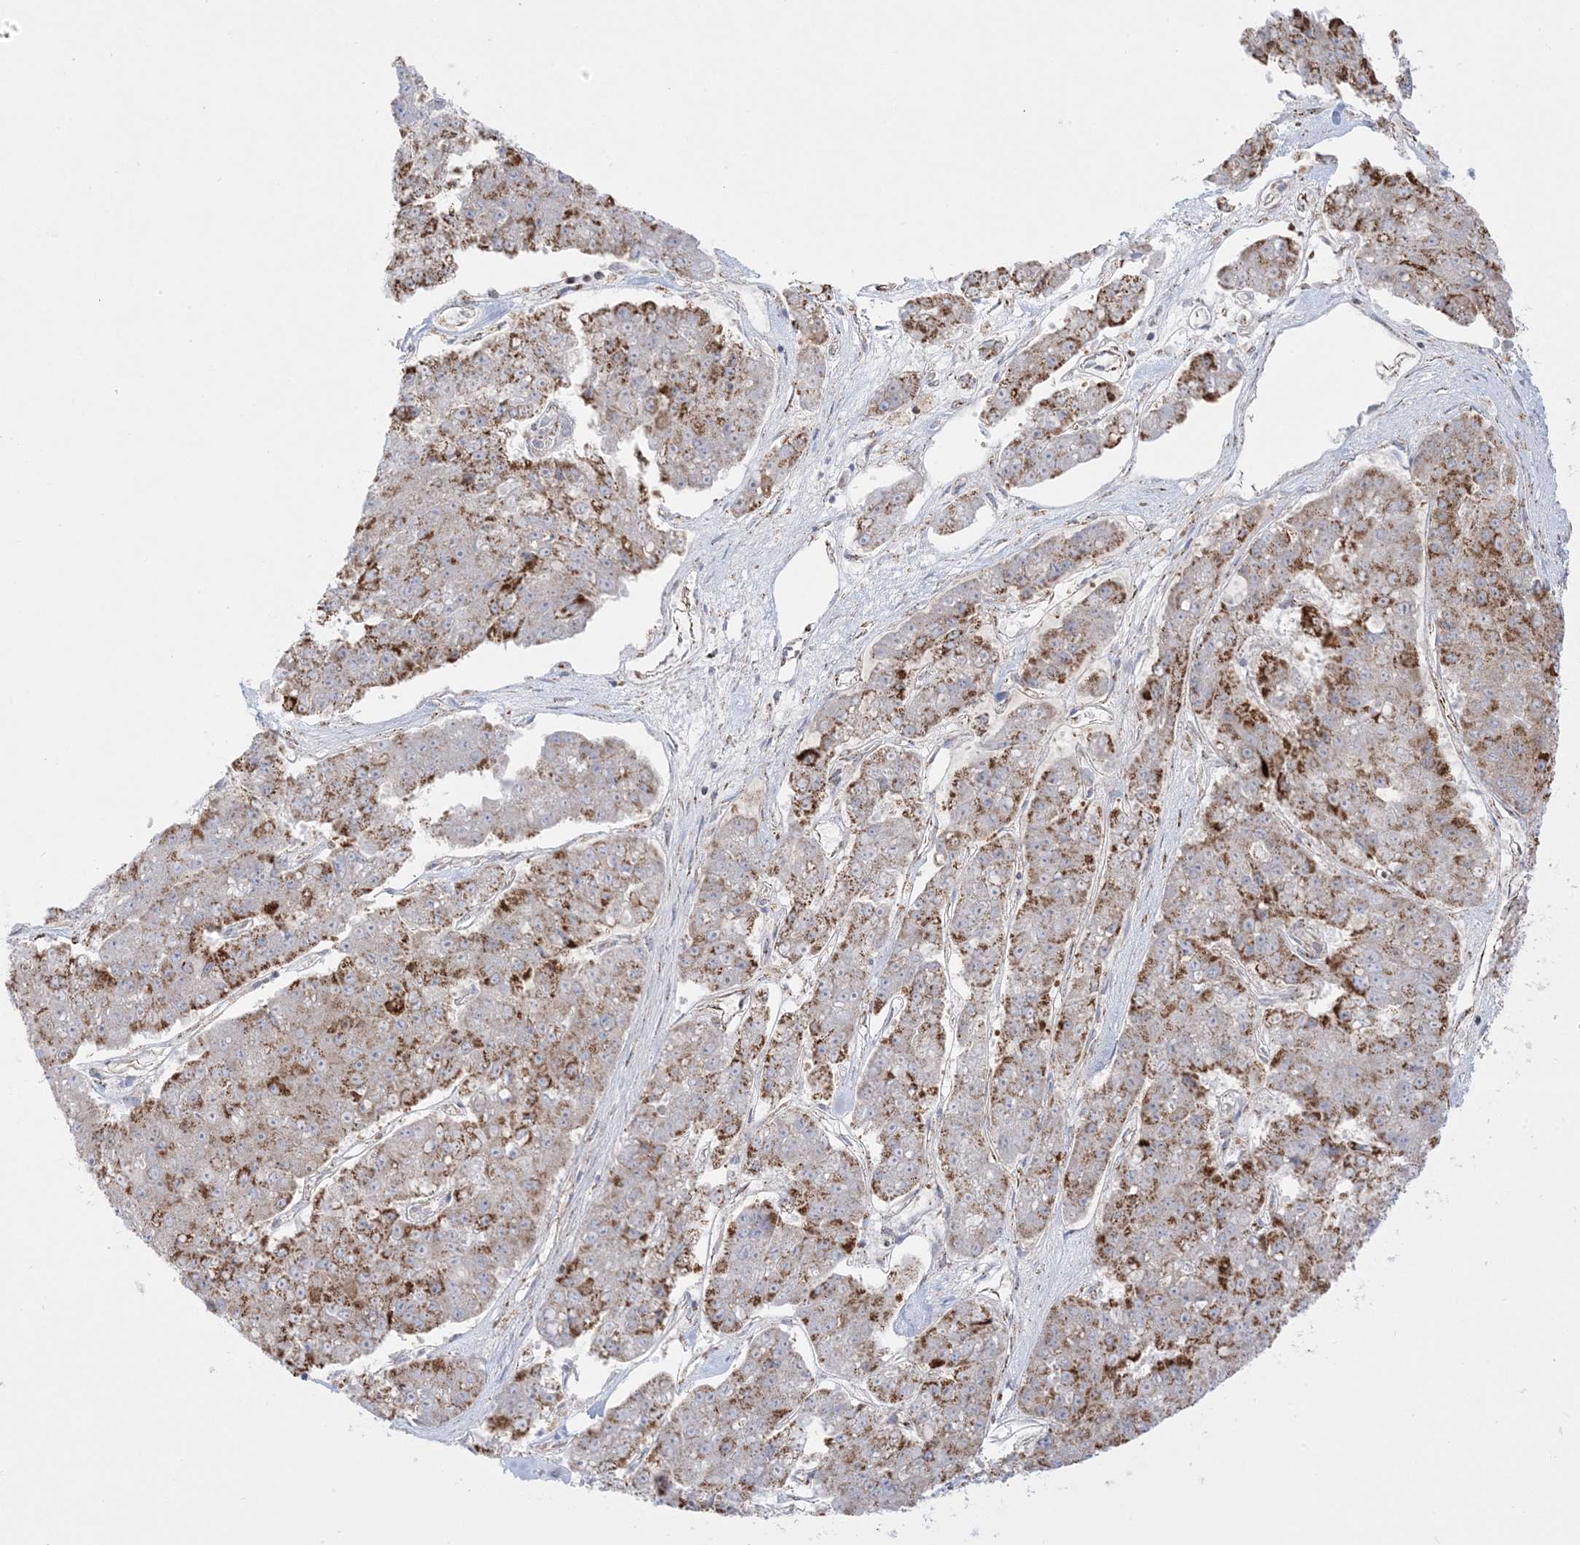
{"staining": {"intensity": "strong", "quantity": ">75%", "location": "cytoplasmic/membranous"}, "tissue": "pancreatic cancer", "cell_type": "Tumor cells", "image_type": "cancer", "snomed": [{"axis": "morphology", "description": "Adenocarcinoma, NOS"}, {"axis": "topography", "description": "Pancreas"}], "caption": "Human pancreatic adenocarcinoma stained with a brown dye exhibits strong cytoplasmic/membranous positive expression in about >75% of tumor cells.", "gene": "MRPS36", "patient": {"sex": "male", "age": 50}}